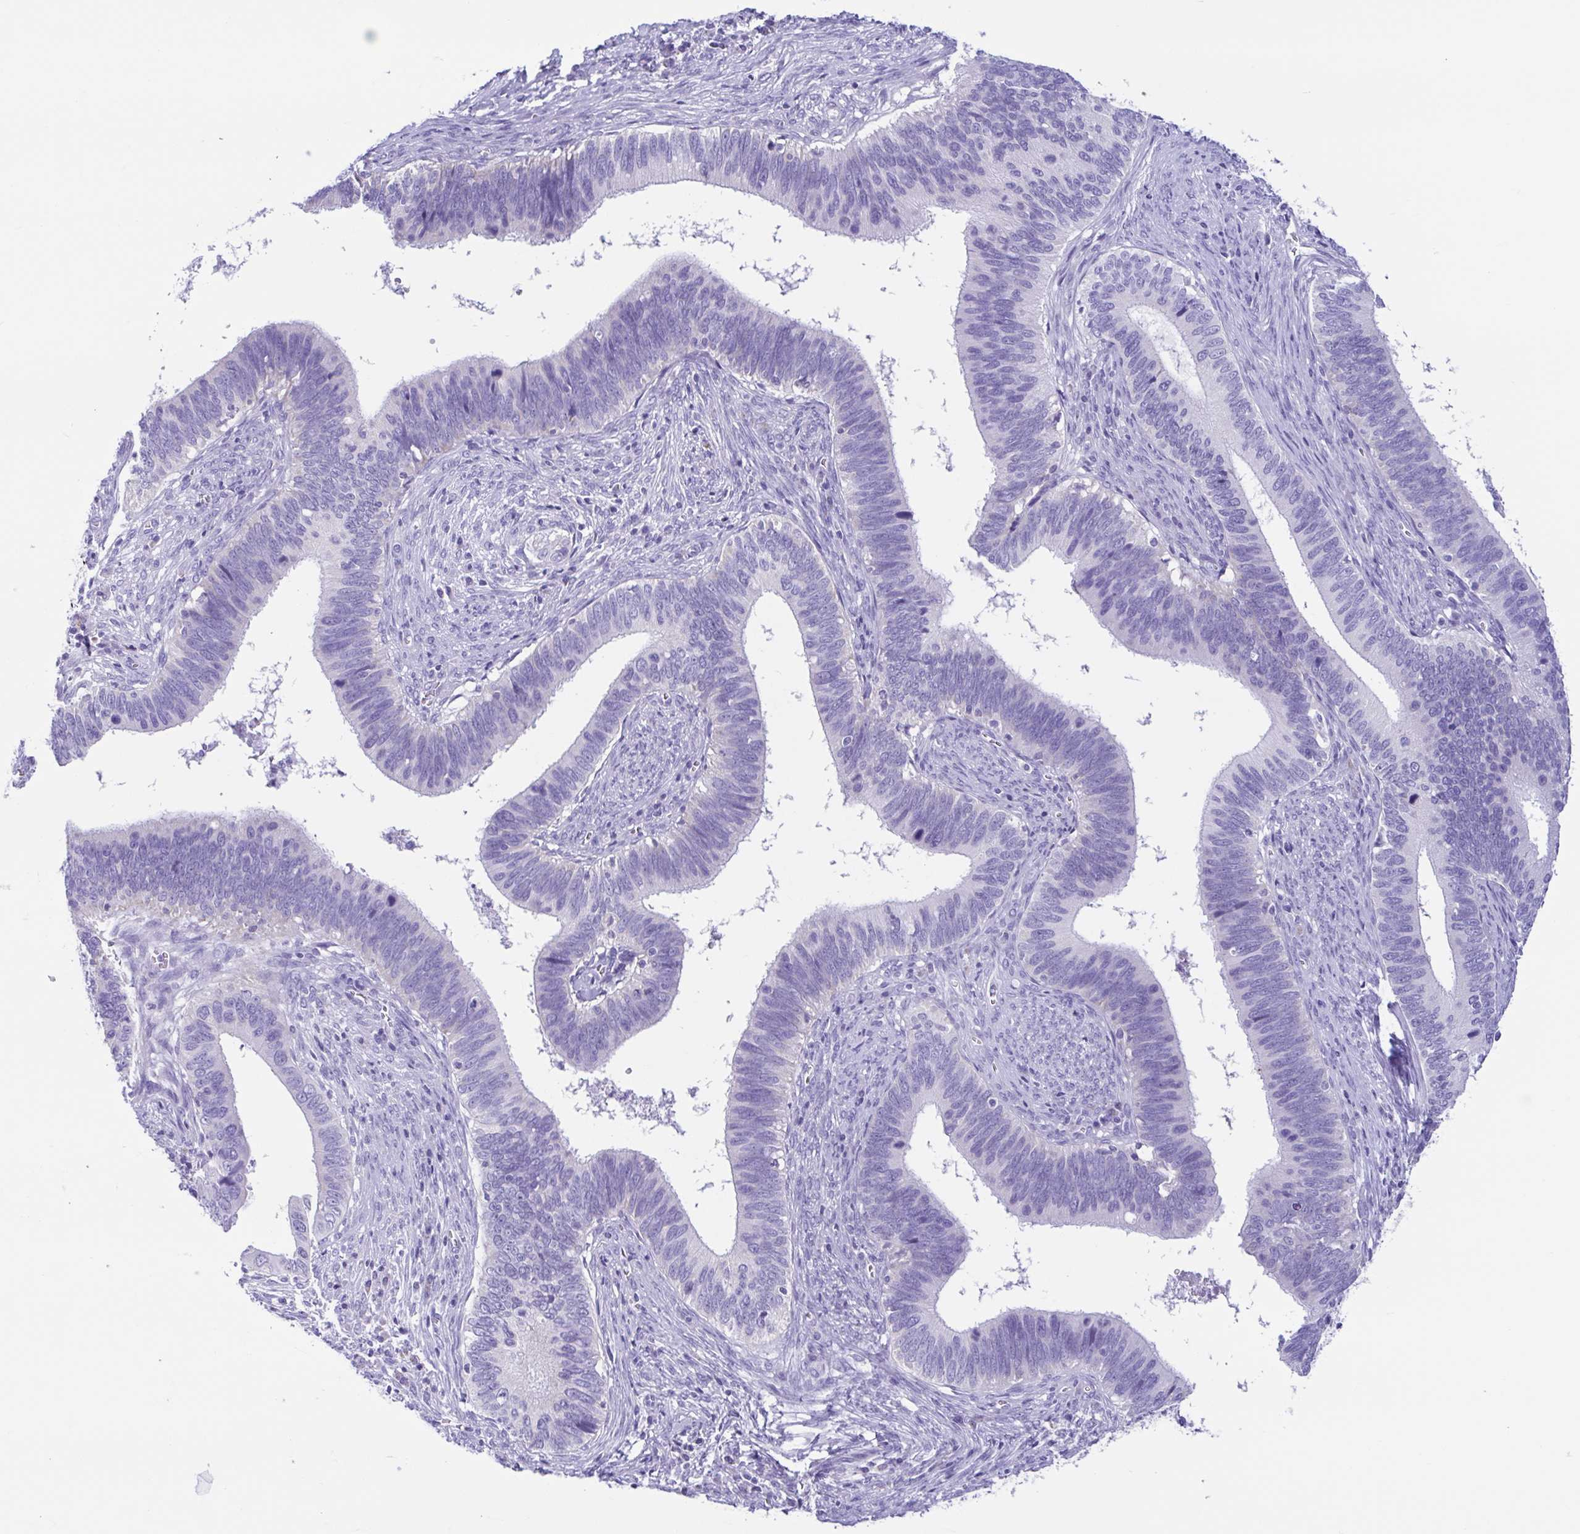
{"staining": {"intensity": "negative", "quantity": "none", "location": "none"}, "tissue": "cervical cancer", "cell_type": "Tumor cells", "image_type": "cancer", "snomed": [{"axis": "morphology", "description": "Adenocarcinoma, NOS"}, {"axis": "topography", "description": "Cervix"}], "caption": "This is an immunohistochemistry (IHC) image of human cervical adenocarcinoma. There is no positivity in tumor cells.", "gene": "ACTRT3", "patient": {"sex": "female", "age": 42}}